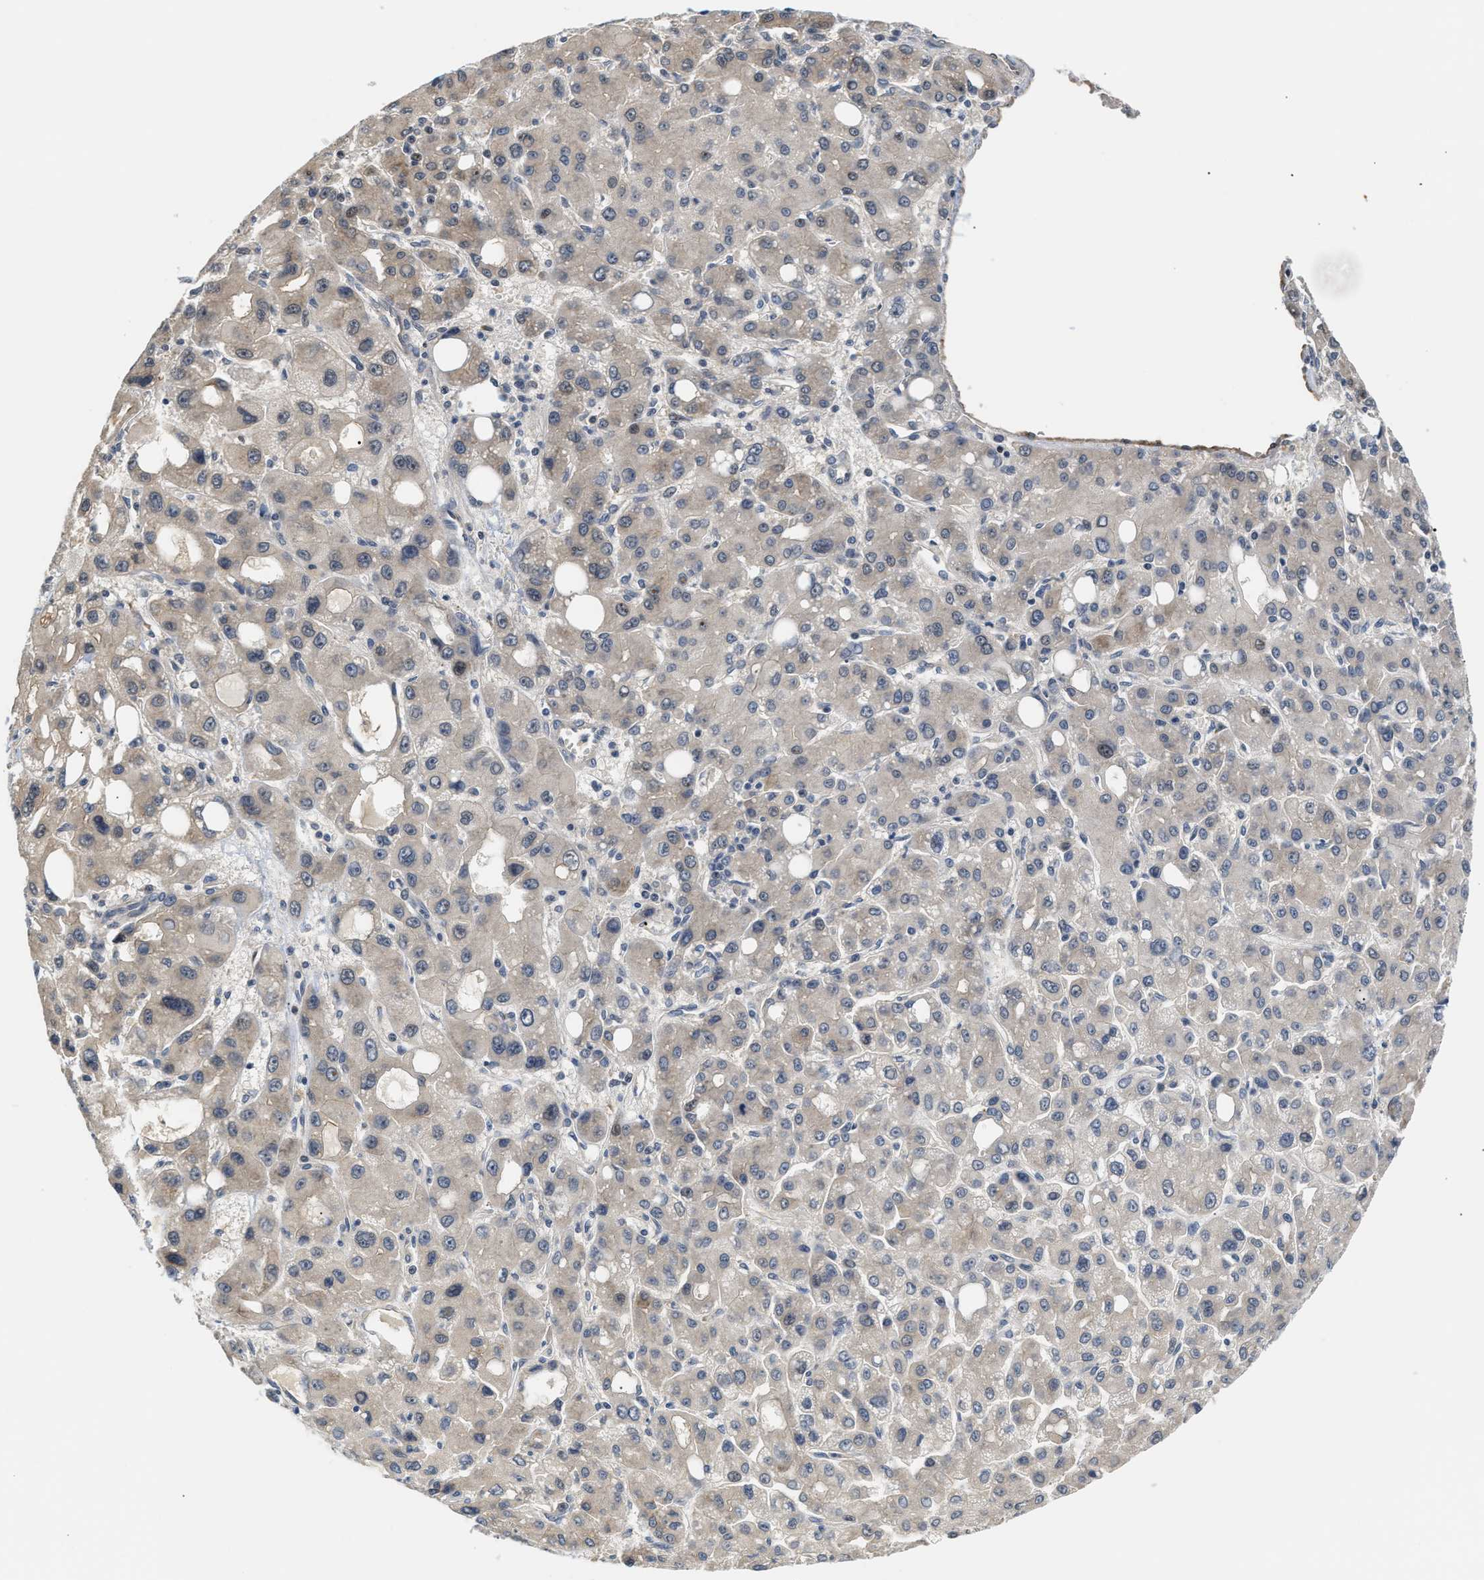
{"staining": {"intensity": "weak", "quantity": "<25%", "location": "cytoplasmic/membranous"}, "tissue": "liver cancer", "cell_type": "Tumor cells", "image_type": "cancer", "snomed": [{"axis": "morphology", "description": "Carcinoma, Hepatocellular, NOS"}, {"axis": "topography", "description": "Liver"}], "caption": "There is no significant expression in tumor cells of hepatocellular carcinoma (liver). The staining is performed using DAB (3,3'-diaminobenzidine) brown chromogen with nuclei counter-stained in using hematoxylin.", "gene": "TNIP2", "patient": {"sex": "male", "age": 55}}